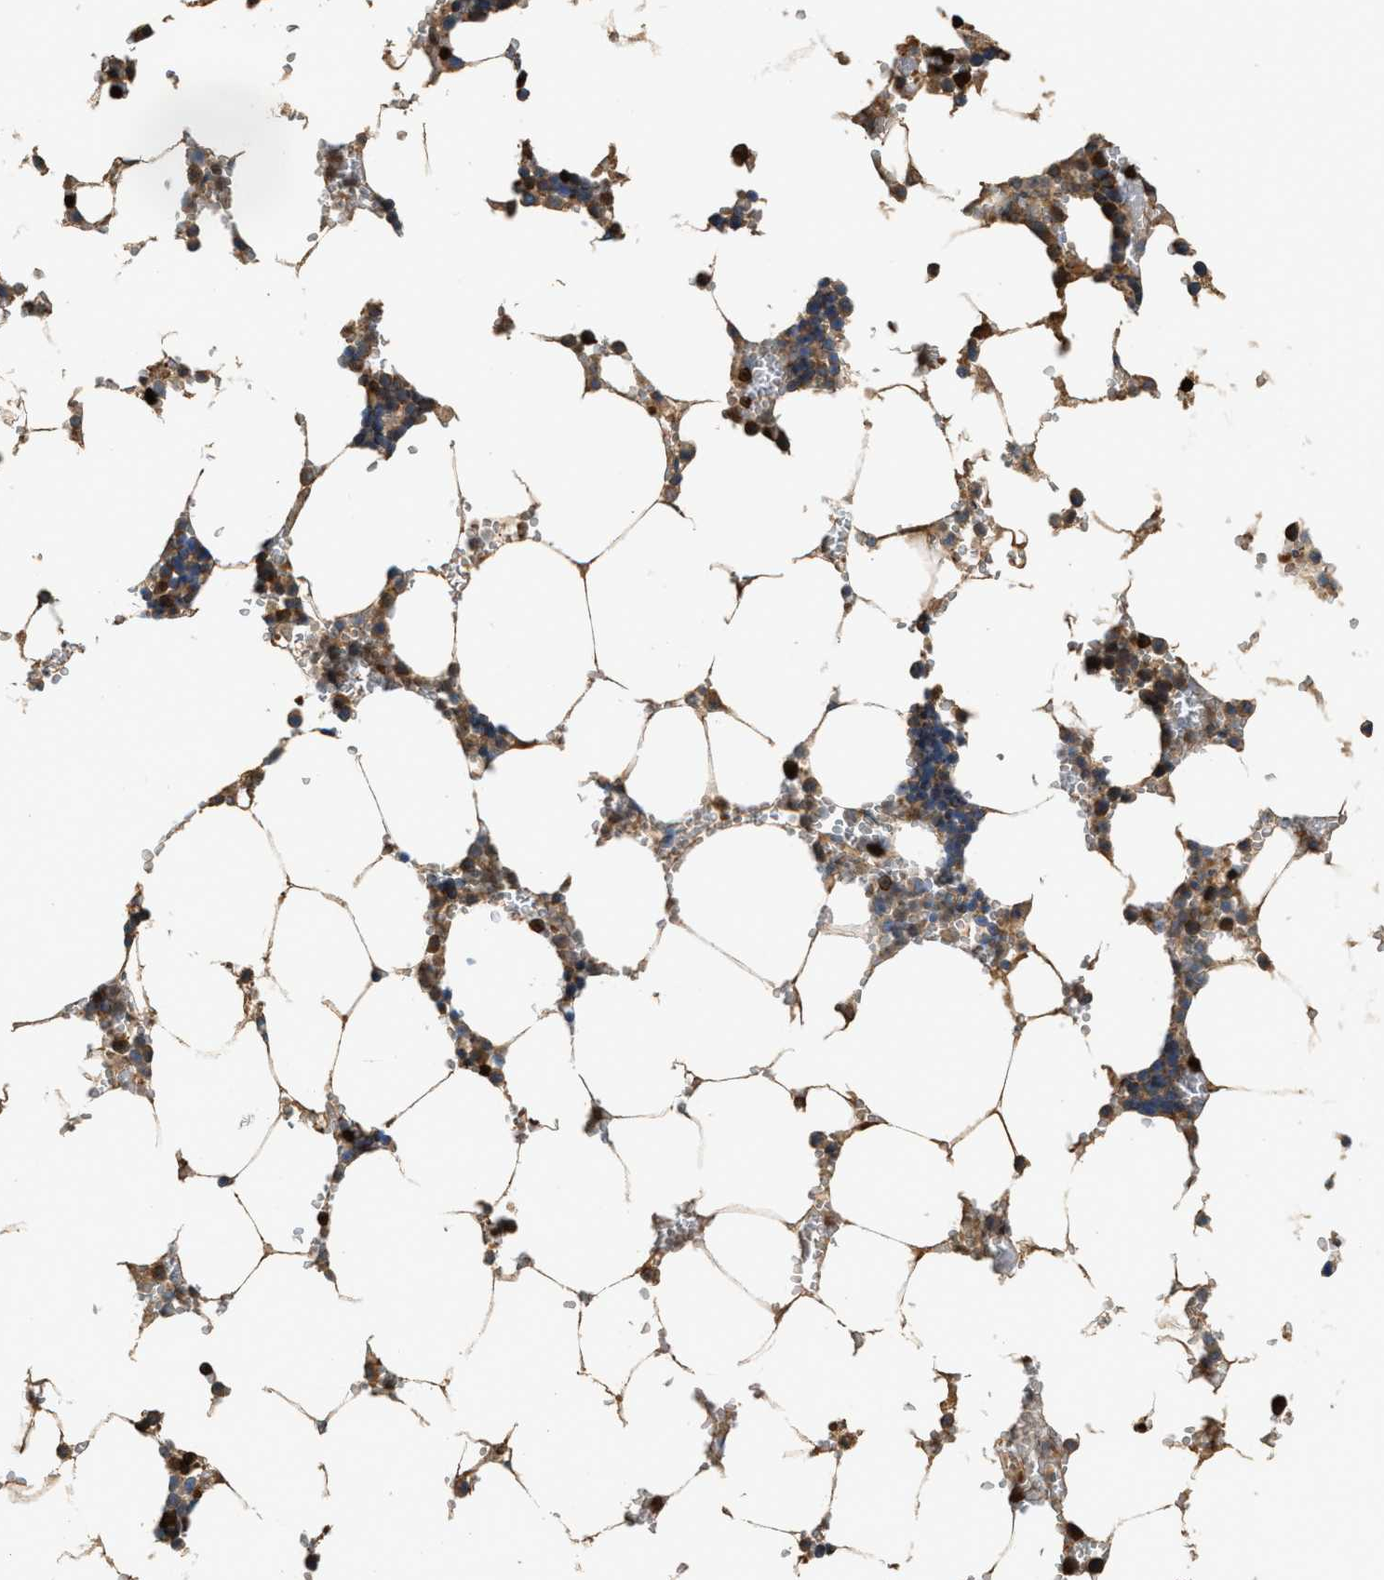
{"staining": {"intensity": "moderate", "quantity": "25%-75%", "location": "cytoplasmic/membranous"}, "tissue": "bone marrow", "cell_type": "Hematopoietic cells", "image_type": "normal", "snomed": [{"axis": "morphology", "description": "Normal tissue, NOS"}, {"axis": "topography", "description": "Bone marrow"}], "caption": "Immunohistochemistry (IHC) of normal human bone marrow displays medium levels of moderate cytoplasmic/membranous expression in about 25%-75% of hematopoietic cells.", "gene": "SERPINB5", "patient": {"sex": "male", "age": 70}}